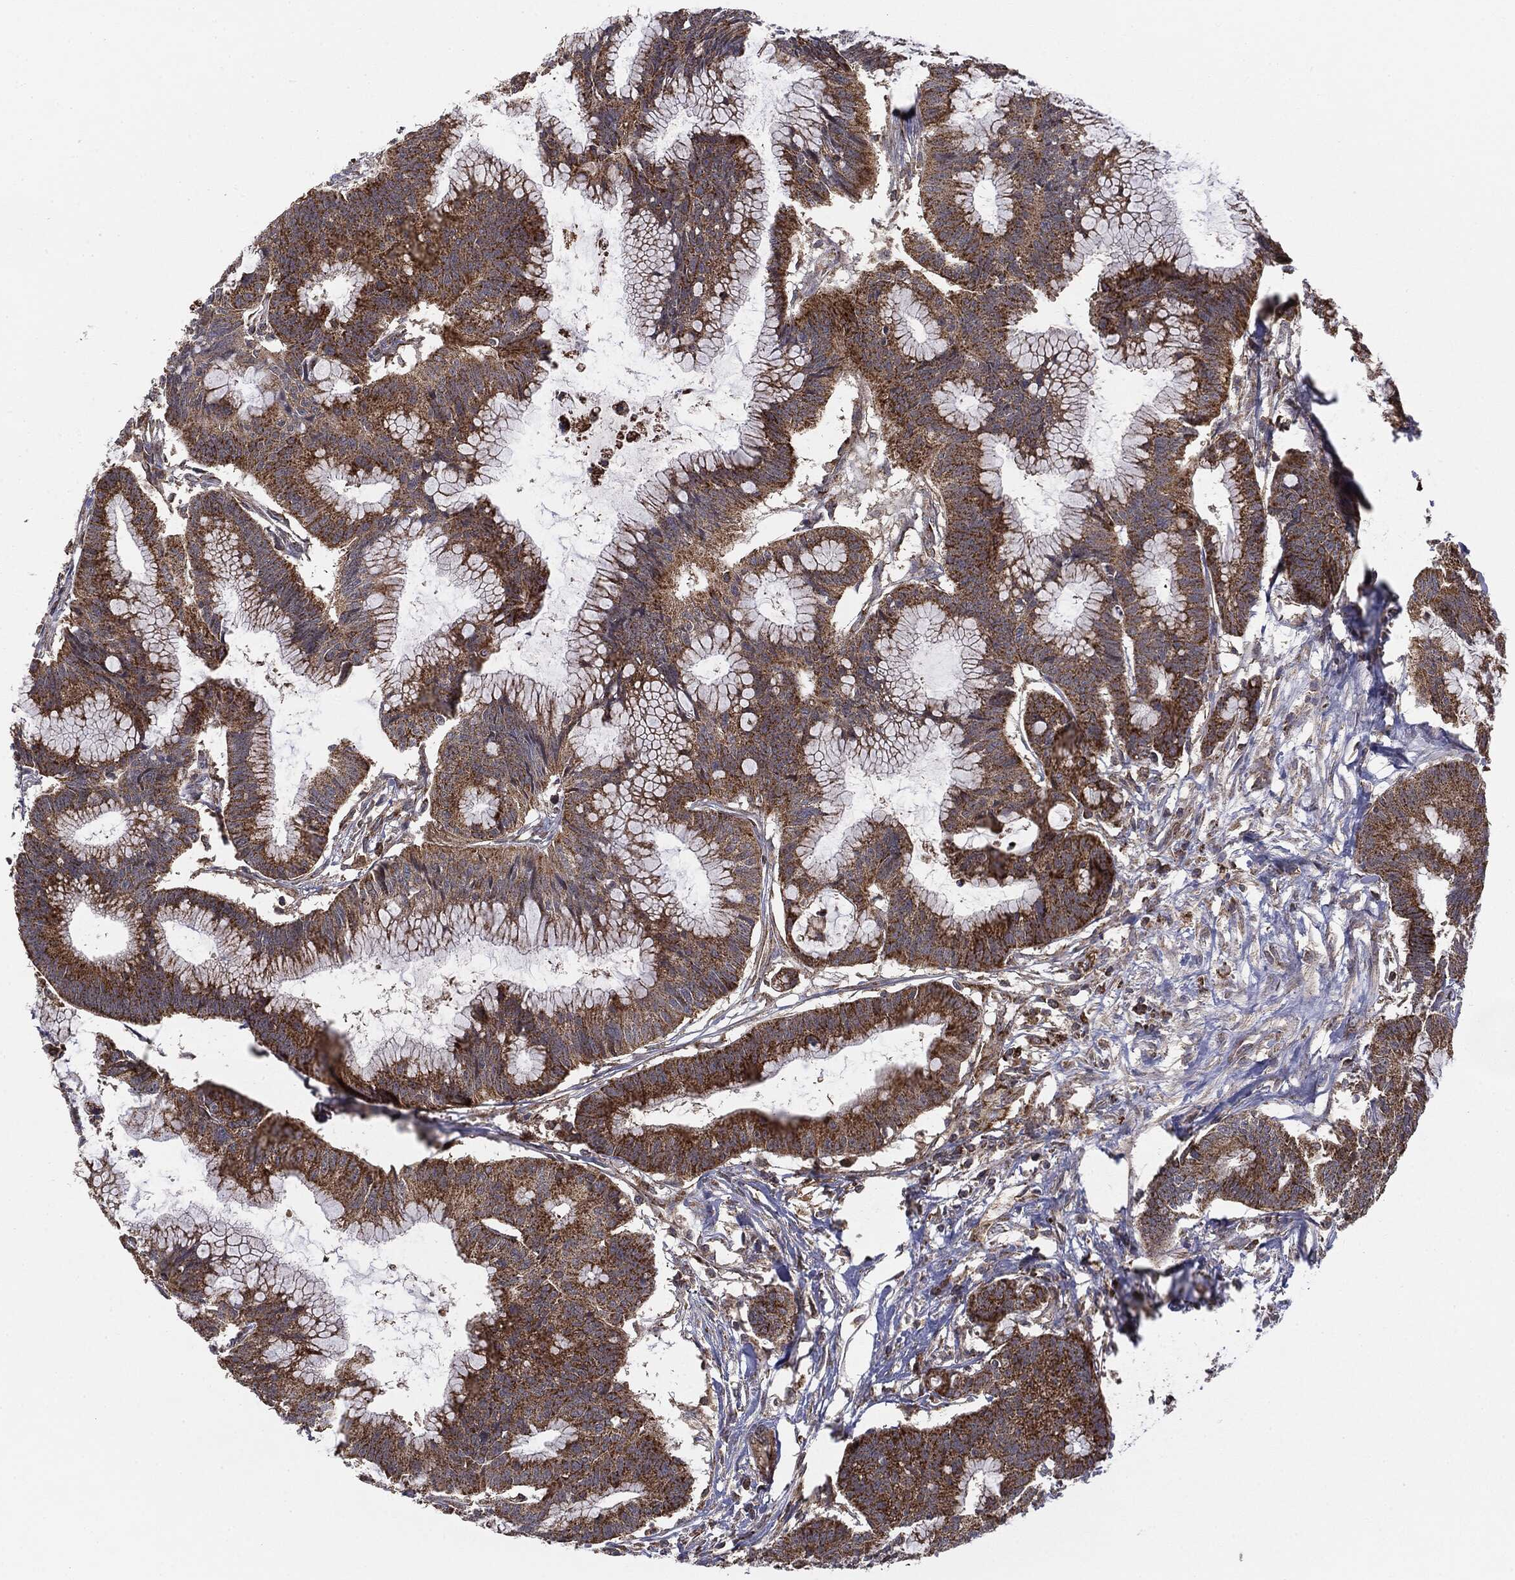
{"staining": {"intensity": "strong", "quantity": ">75%", "location": "cytoplasmic/membranous"}, "tissue": "colorectal cancer", "cell_type": "Tumor cells", "image_type": "cancer", "snomed": [{"axis": "morphology", "description": "Adenocarcinoma, NOS"}, {"axis": "topography", "description": "Colon"}], "caption": "A brown stain shows strong cytoplasmic/membranous expression of a protein in human colorectal cancer (adenocarcinoma) tumor cells.", "gene": "MTOR", "patient": {"sex": "female", "age": 78}}